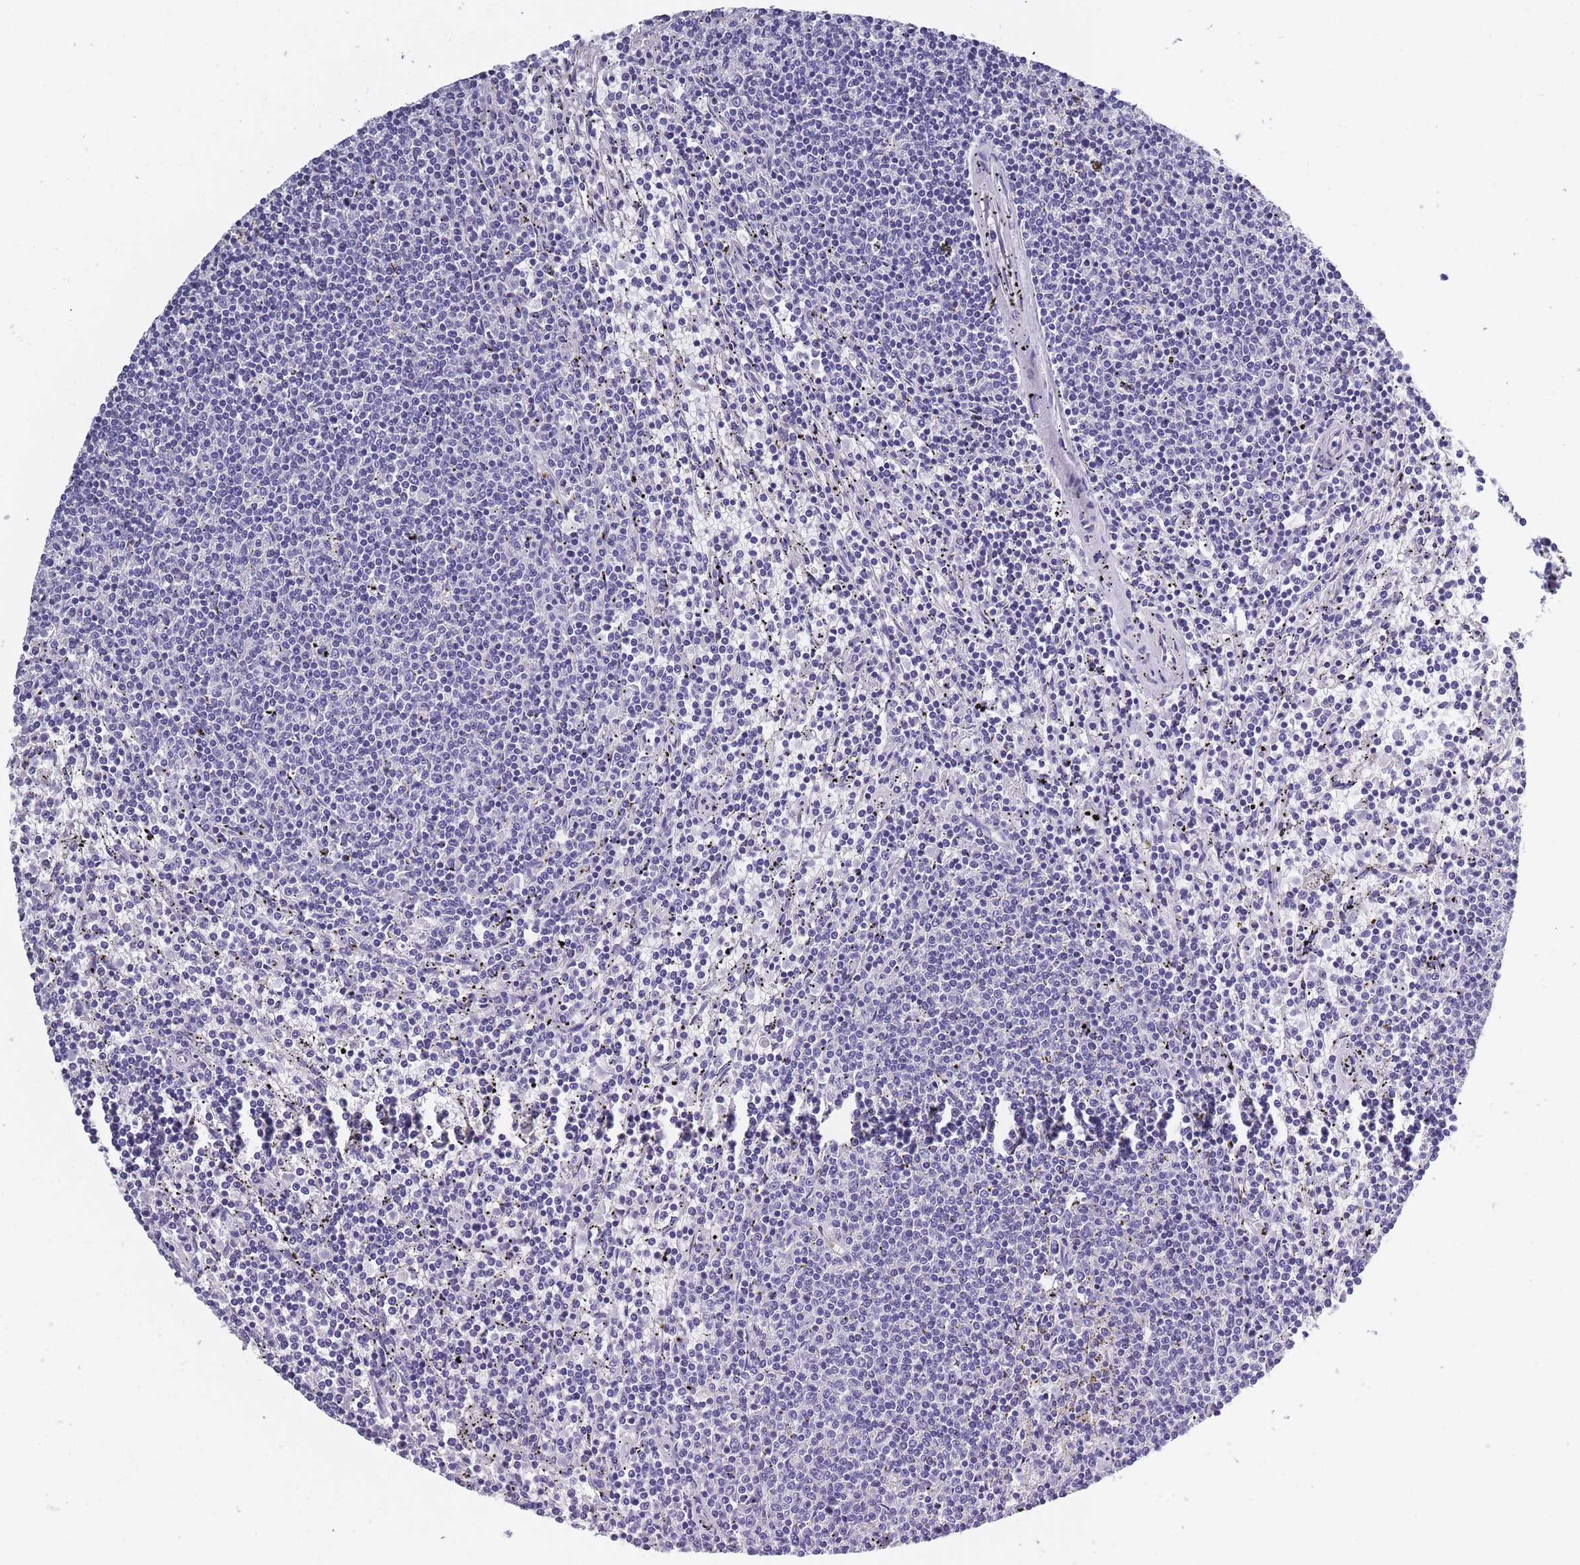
{"staining": {"intensity": "negative", "quantity": "none", "location": "none"}, "tissue": "lymphoma", "cell_type": "Tumor cells", "image_type": "cancer", "snomed": [{"axis": "morphology", "description": "Malignant lymphoma, non-Hodgkin's type, Low grade"}, {"axis": "topography", "description": "Spleen"}], "caption": "IHC of lymphoma demonstrates no staining in tumor cells.", "gene": "OR4C5", "patient": {"sex": "female", "age": 50}}